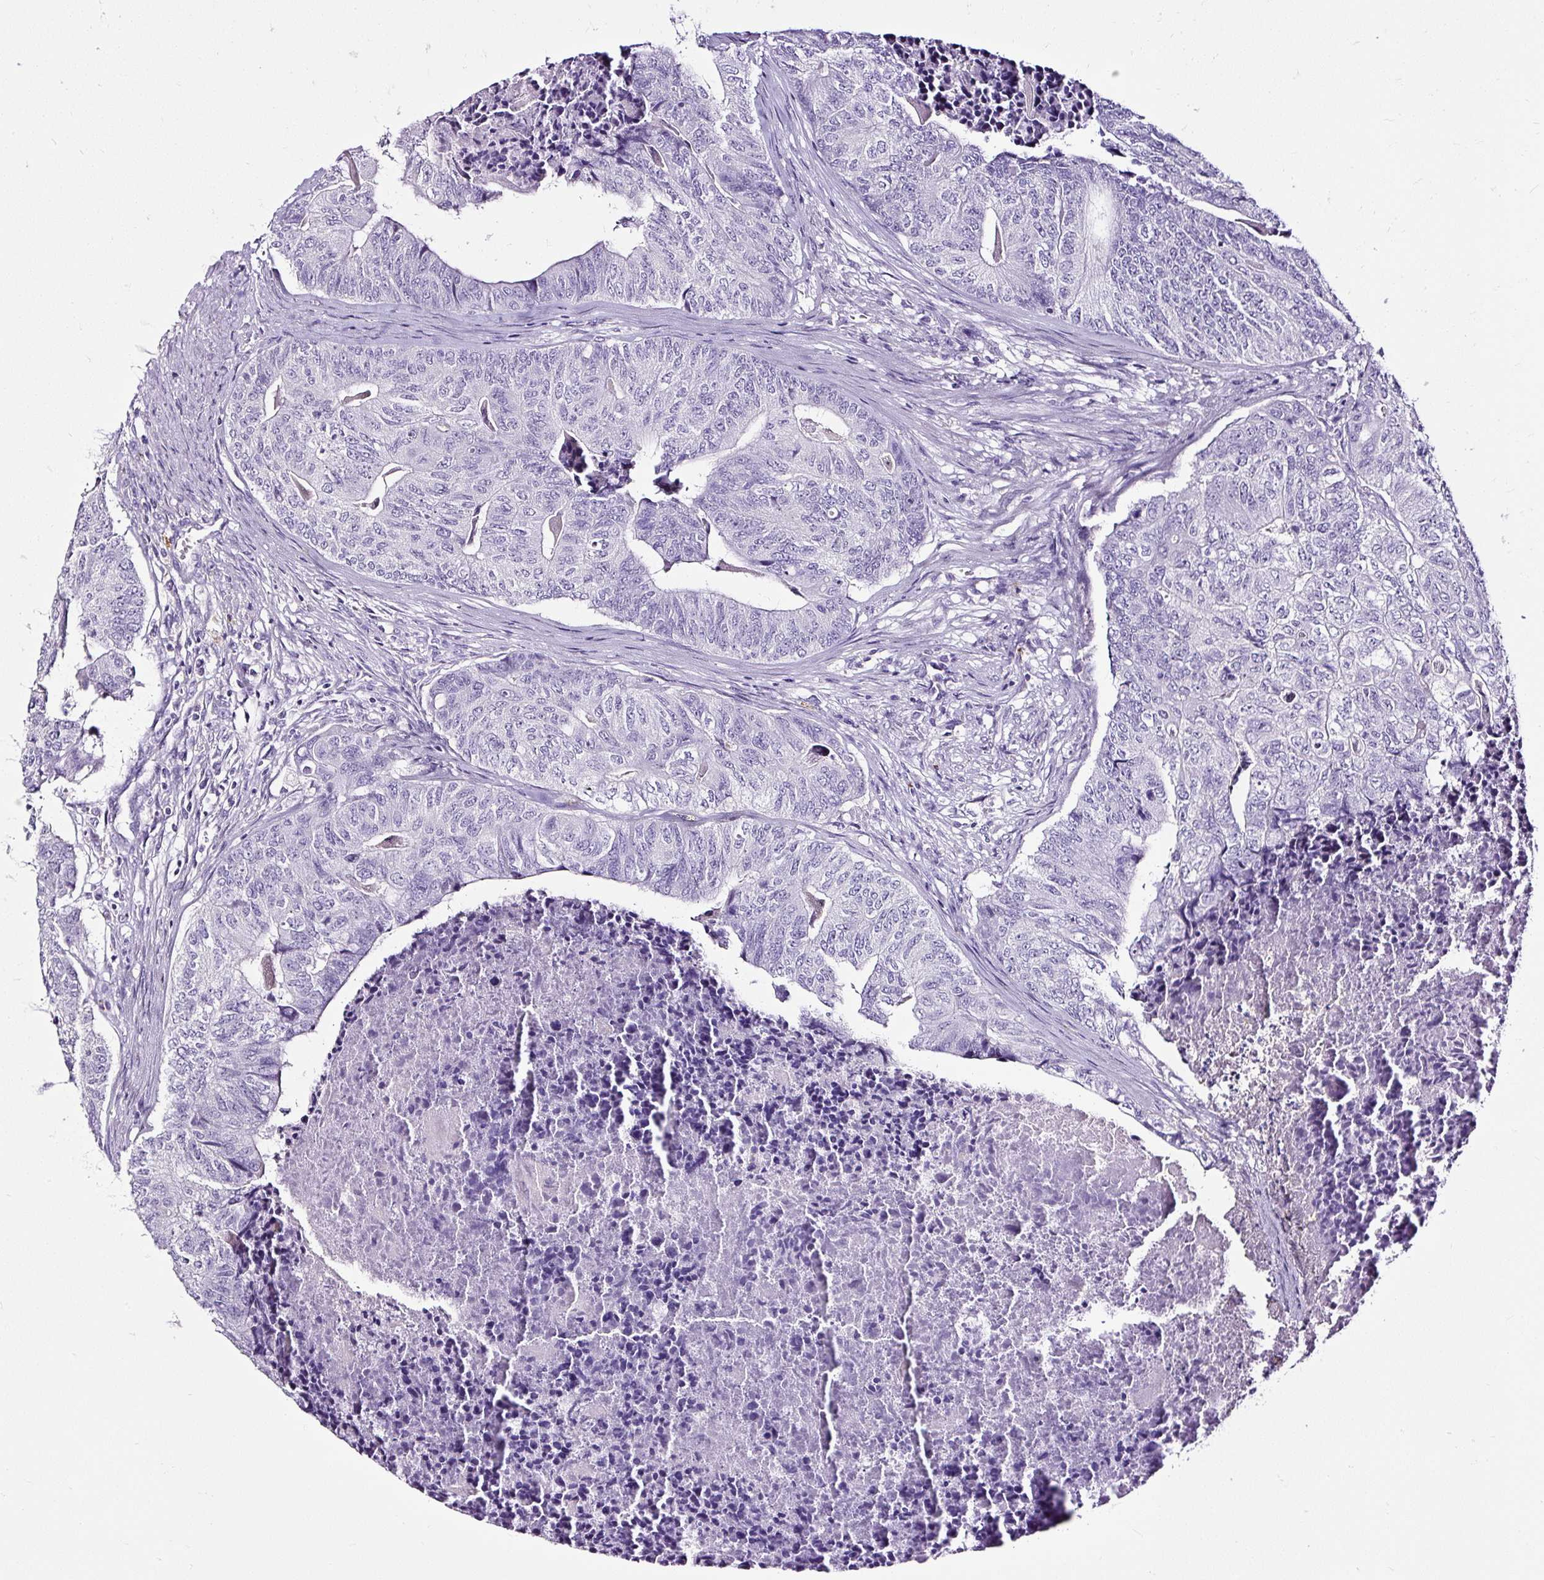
{"staining": {"intensity": "negative", "quantity": "none", "location": "none"}, "tissue": "colorectal cancer", "cell_type": "Tumor cells", "image_type": "cancer", "snomed": [{"axis": "morphology", "description": "Adenocarcinoma, NOS"}, {"axis": "topography", "description": "Colon"}], "caption": "Immunohistochemistry (IHC) image of neoplastic tissue: human colorectal cancer (adenocarcinoma) stained with DAB shows no significant protein positivity in tumor cells.", "gene": "SLC7A8", "patient": {"sex": "female", "age": 67}}